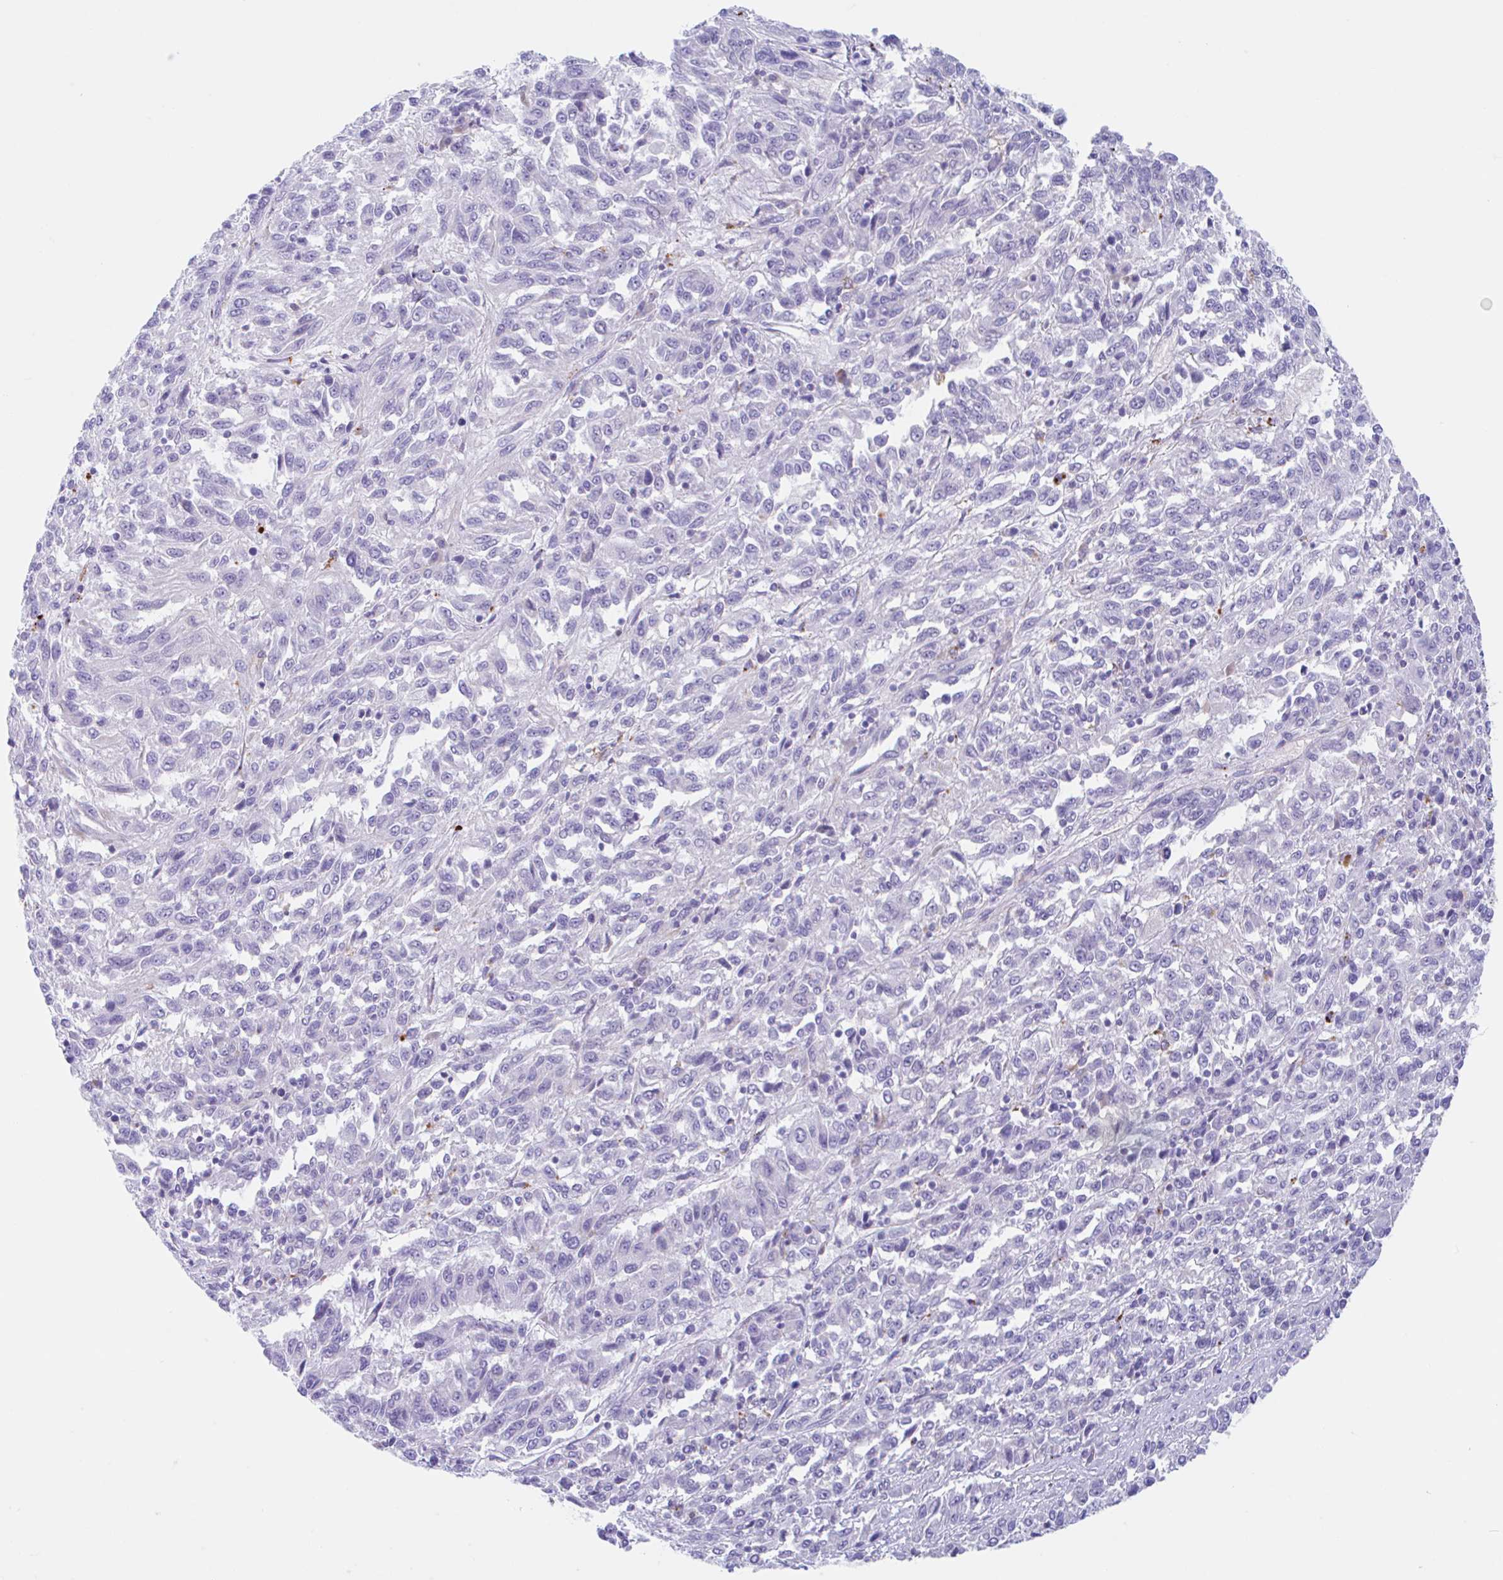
{"staining": {"intensity": "negative", "quantity": "none", "location": "none"}, "tissue": "melanoma", "cell_type": "Tumor cells", "image_type": "cancer", "snomed": [{"axis": "morphology", "description": "Malignant melanoma, Metastatic site"}, {"axis": "topography", "description": "Lung"}], "caption": "Micrograph shows no protein expression in tumor cells of melanoma tissue. (DAB (3,3'-diaminobenzidine) immunohistochemistry, high magnification).", "gene": "ANKRD9", "patient": {"sex": "male", "age": 64}}